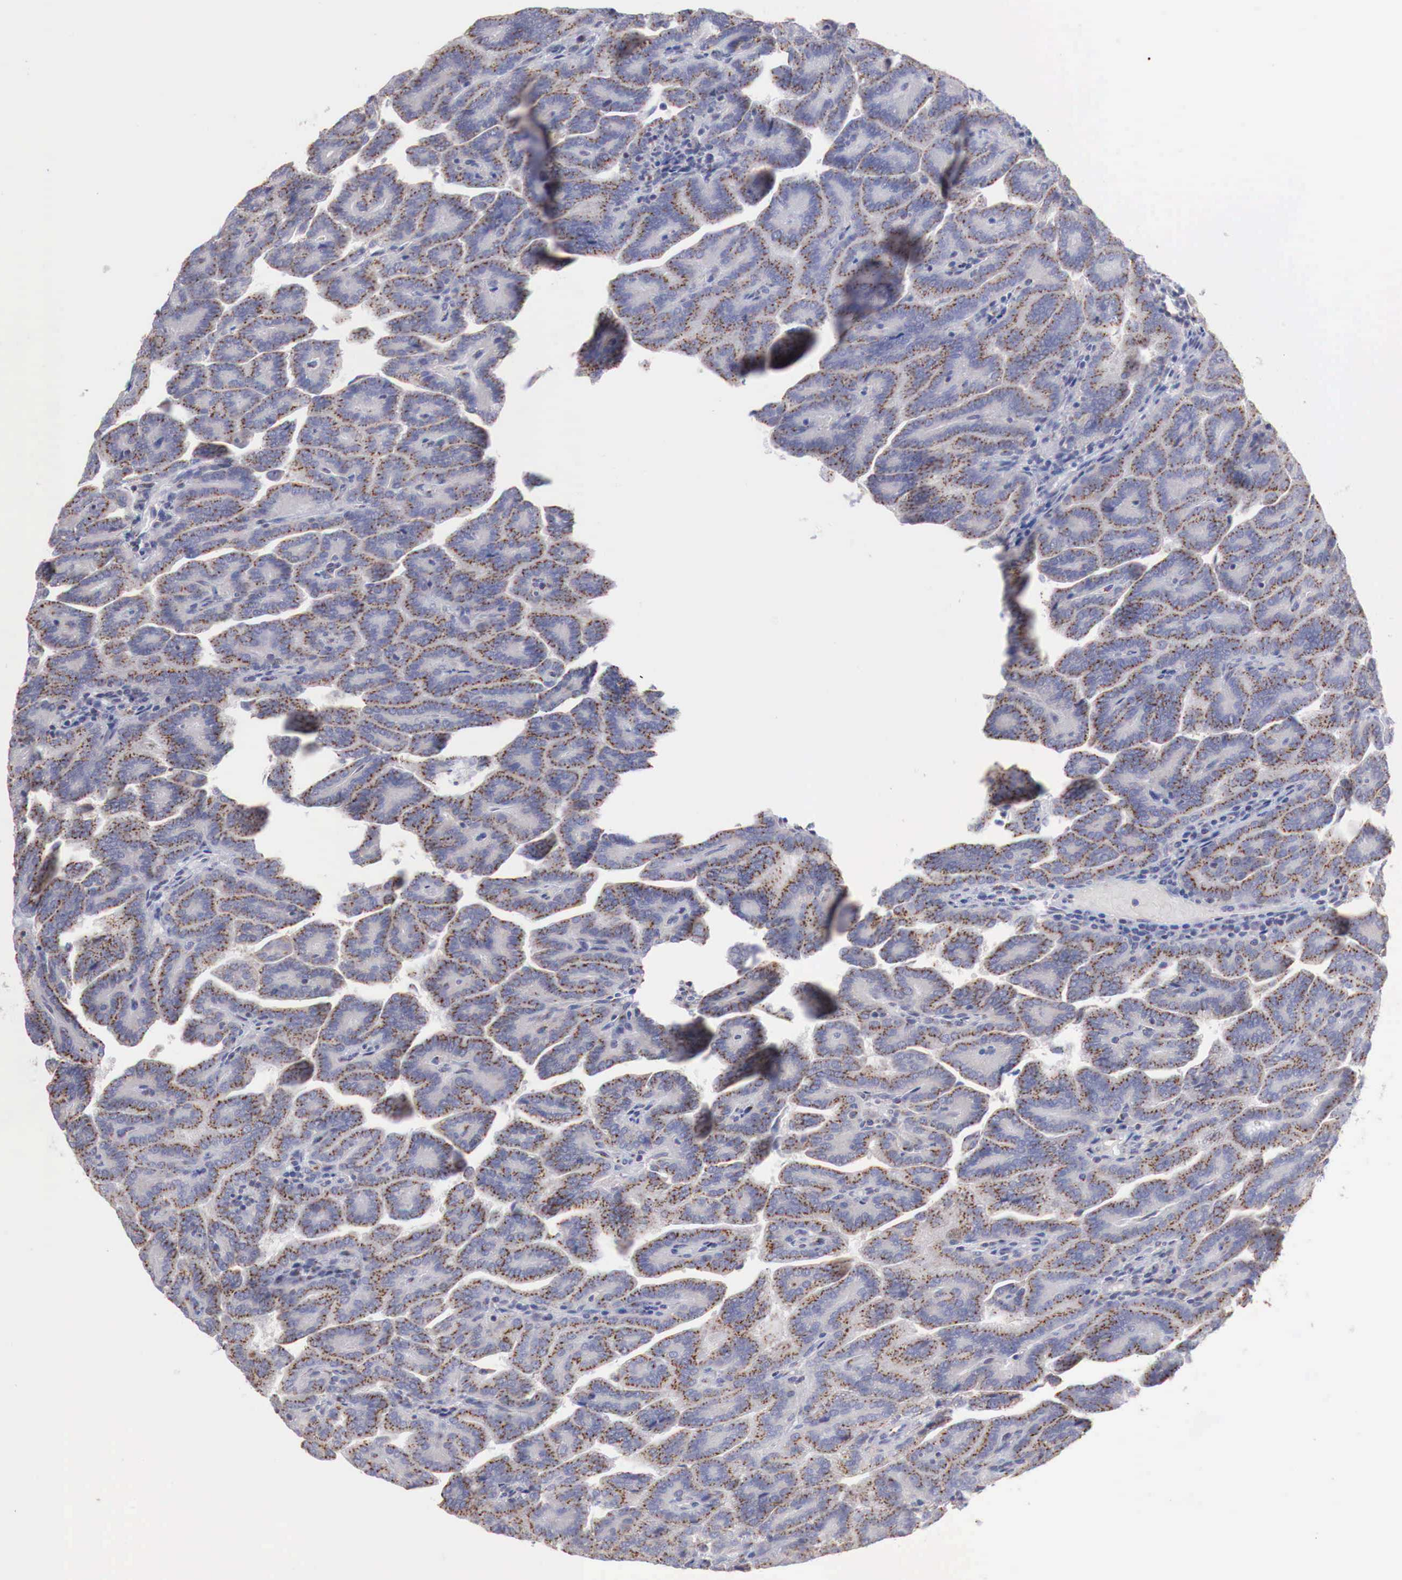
{"staining": {"intensity": "moderate", "quantity": "25%-75%", "location": "cytoplasmic/membranous"}, "tissue": "renal cancer", "cell_type": "Tumor cells", "image_type": "cancer", "snomed": [{"axis": "morphology", "description": "Adenocarcinoma, NOS"}, {"axis": "topography", "description": "Kidney"}], "caption": "Immunohistochemical staining of human renal cancer (adenocarcinoma) displays medium levels of moderate cytoplasmic/membranous positivity in about 25%-75% of tumor cells.", "gene": "SYAP1", "patient": {"sex": "male", "age": 61}}